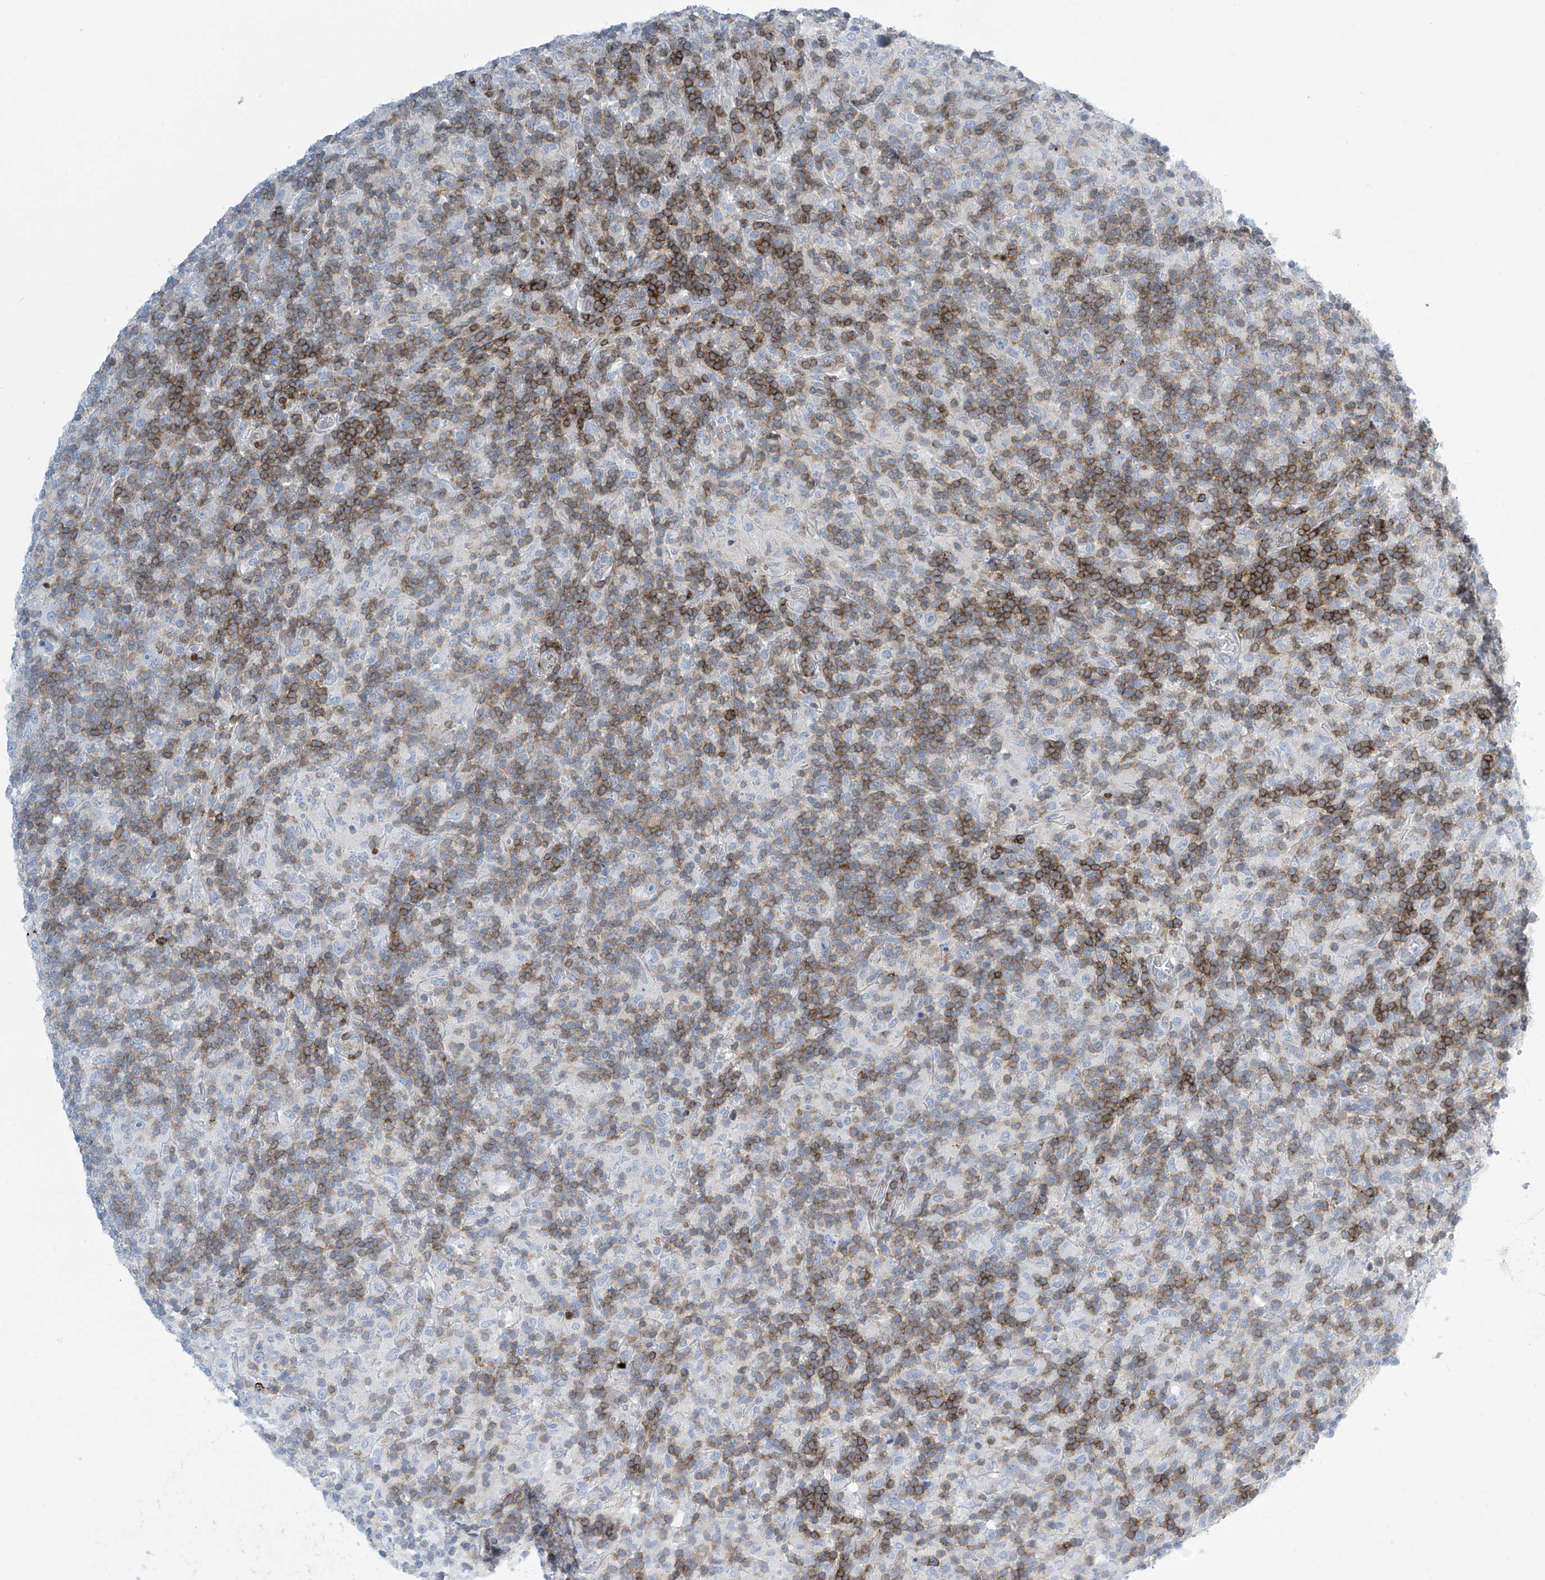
{"staining": {"intensity": "negative", "quantity": "none", "location": "none"}, "tissue": "lymphoma", "cell_type": "Tumor cells", "image_type": "cancer", "snomed": [{"axis": "morphology", "description": "Hodgkin's disease, NOS"}, {"axis": "topography", "description": "Lymph node"}], "caption": "A photomicrograph of human lymphoma is negative for staining in tumor cells.", "gene": "IBA57", "patient": {"sex": "male", "age": 70}}